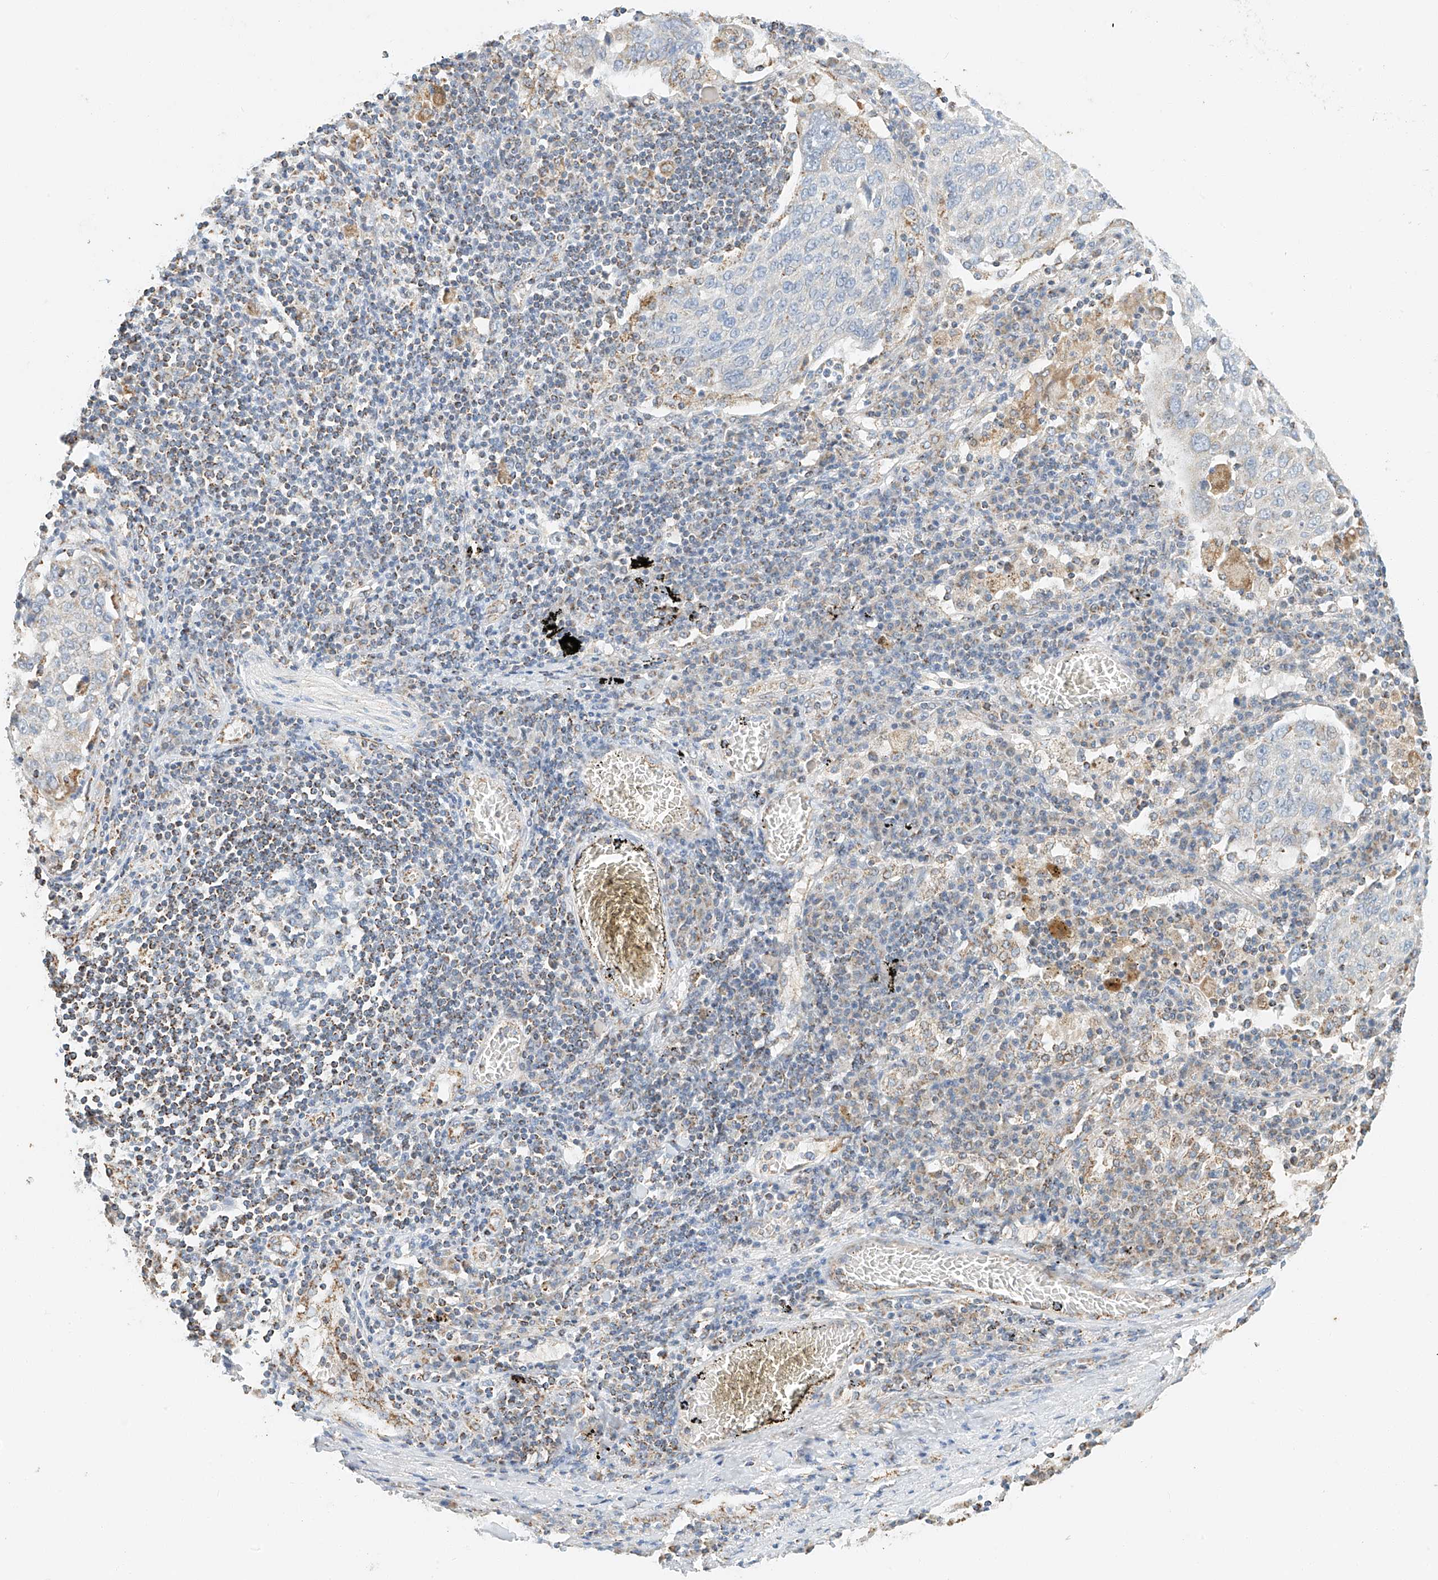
{"staining": {"intensity": "negative", "quantity": "none", "location": "none"}, "tissue": "lung cancer", "cell_type": "Tumor cells", "image_type": "cancer", "snomed": [{"axis": "morphology", "description": "Squamous cell carcinoma, NOS"}, {"axis": "topography", "description": "Lung"}], "caption": "Photomicrograph shows no significant protein expression in tumor cells of lung cancer (squamous cell carcinoma).", "gene": "YIPF7", "patient": {"sex": "male", "age": 65}}